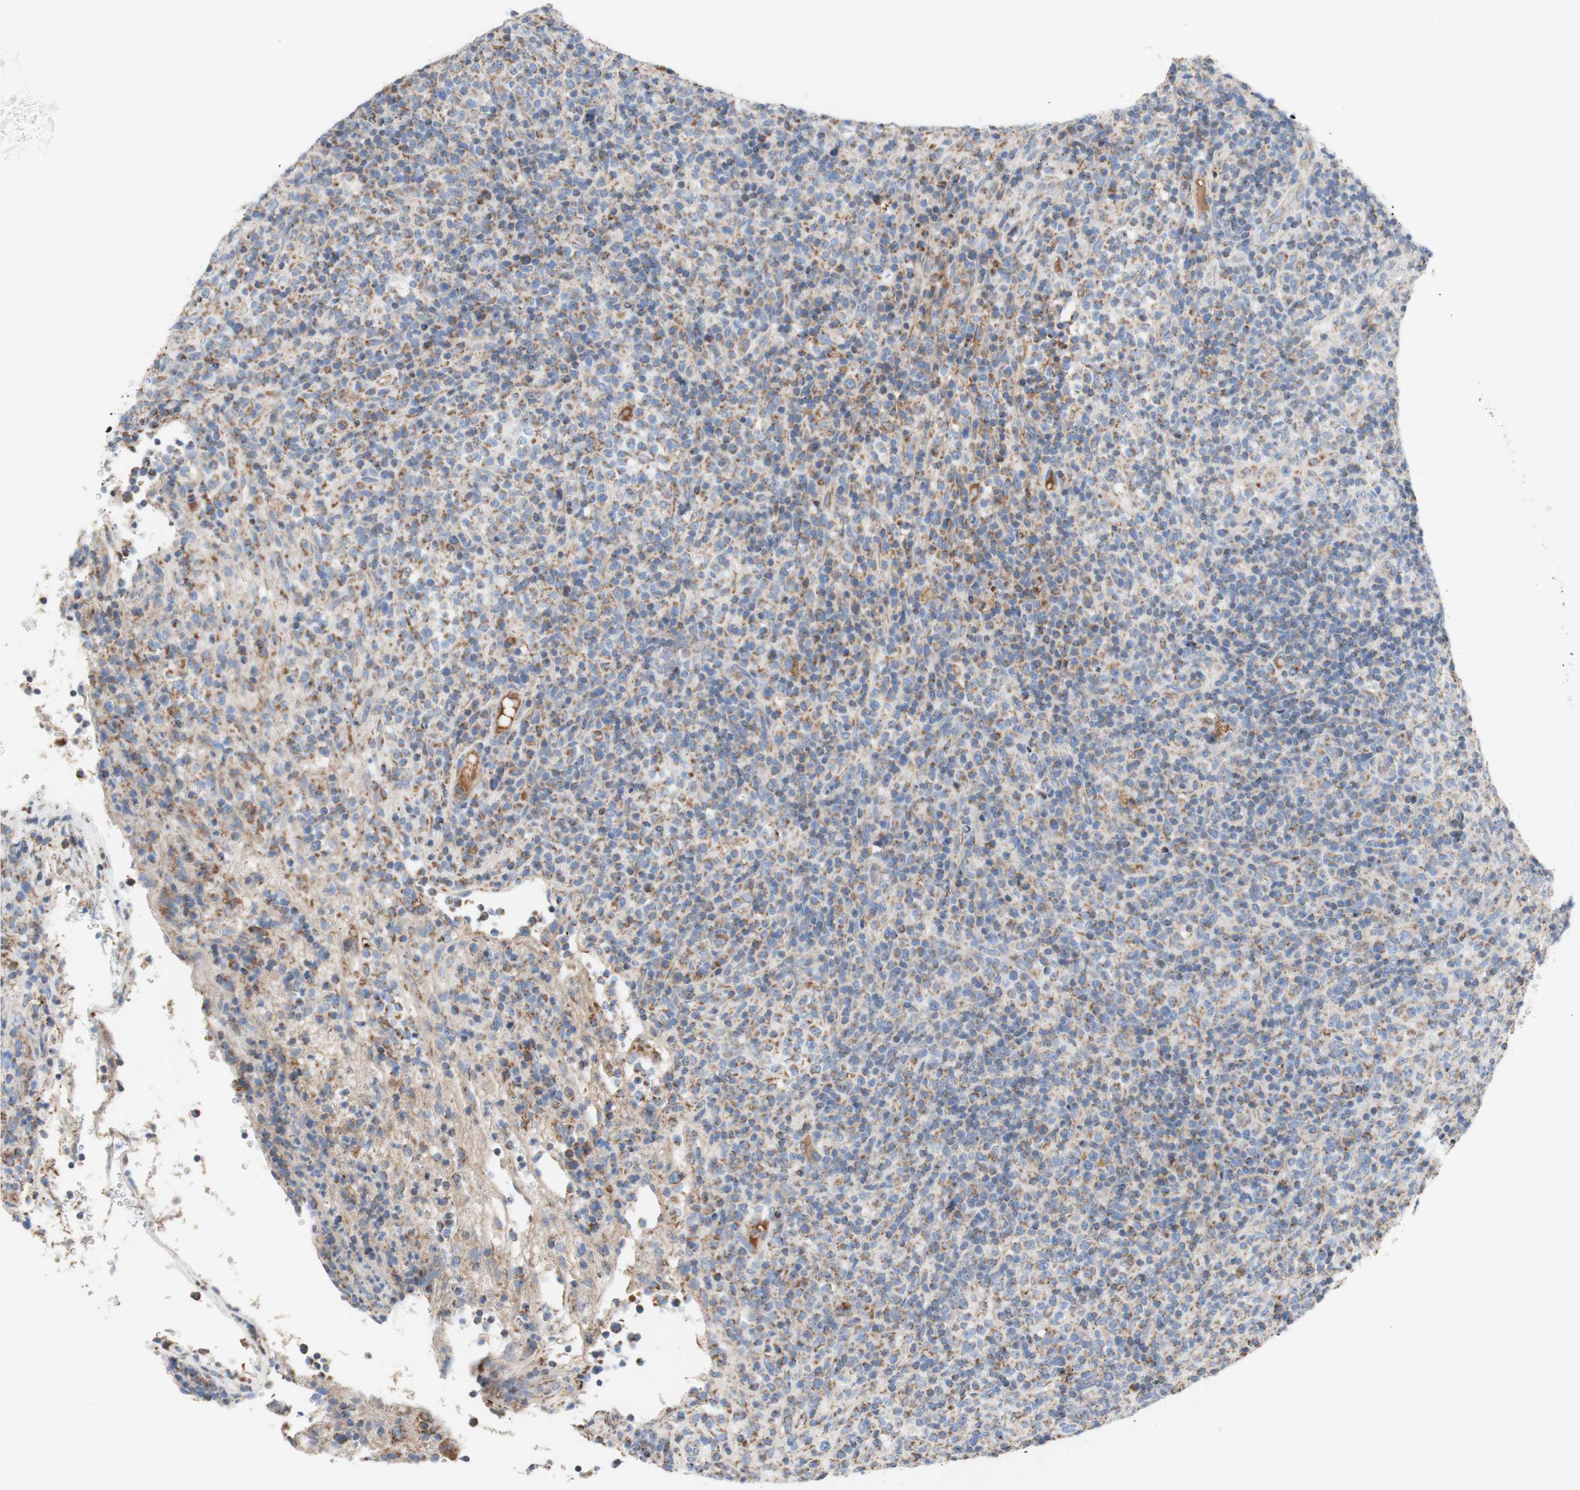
{"staining": {"intensity": "moderate", "quantity": "<25%", "location": "cytoplasmic/membranous"}, "tissue": "lymphoma", "cell_type": "Tumor cells", "image_type": "cancer", "snomed": [{"axis": "morphology", "description": "Malignant lymphoma, non-Hodgkin's type, High grade"}, {"axis": "topography", "description": "Lymph node"}], "caption": "The immunohistochemical stain labels moderate cytoplasmic/membranous positivity in tumor cells of lymphoma tissue. (DAB (3,3'-diaminobenzidine) IHC with brightfield microscopy, high magnification).", "gene": "SDHB", "patient": {"sex": "female", "age": 76}}